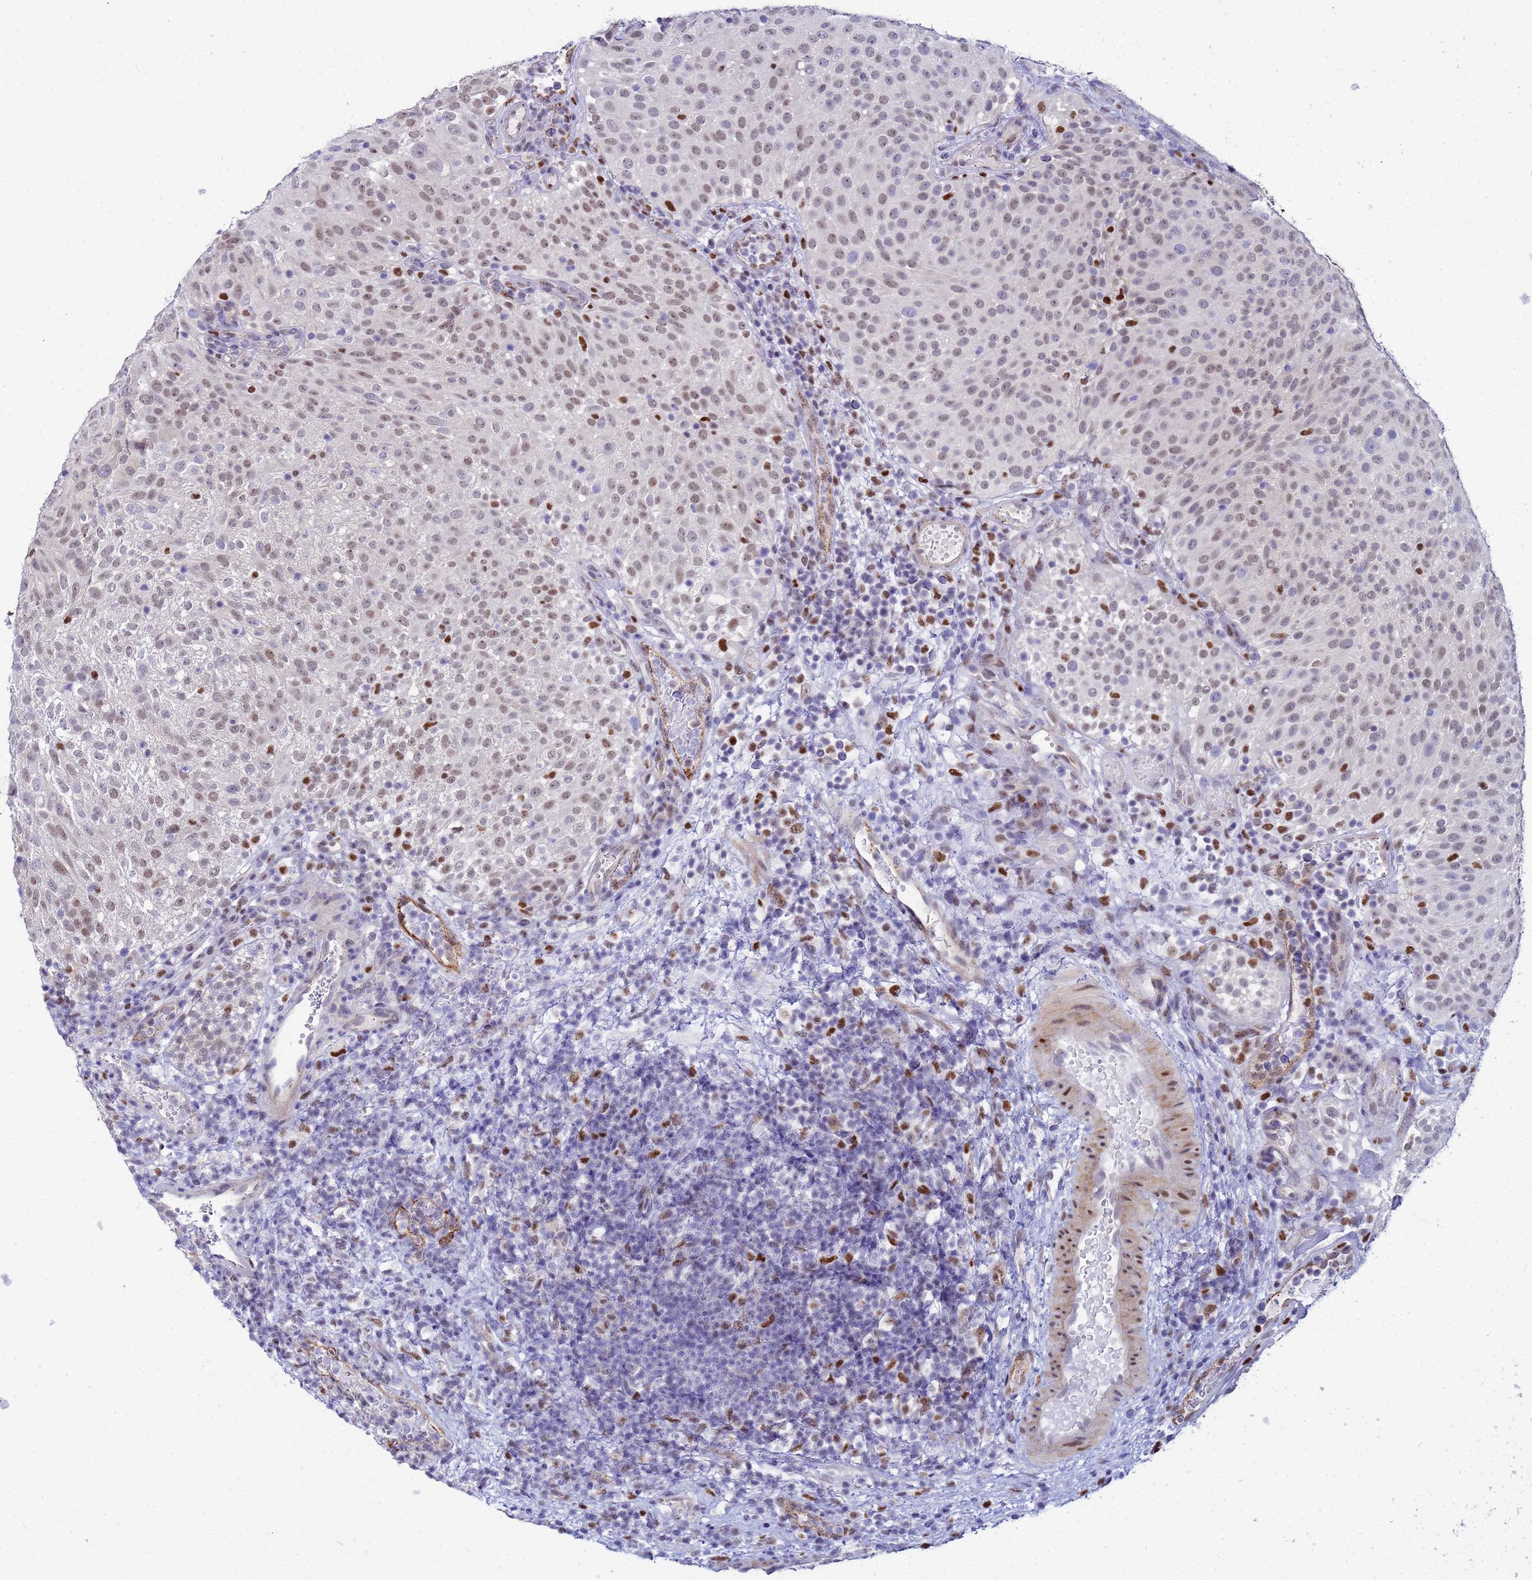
{"staining": {"intensity": "strong", "quantity": "<25%", "location": "nuclear"}, "tissue": "urothelial cancer", "cell_type": "Tumor cells", "image_type": "cancer", "snomed": [{"axis": "morphology", "description": "Urothelial carcinoma, Low grade"}, {"axis": "topography", "description": "Urinary bladder"}], "caption": "This is an image of immunohistochemistry staining of urothelial cancer, which shows strong positivity in the nuclear of tumor cells.", "gene": "SLC25A37", "patient": {"sex": "male", "age": 78}}